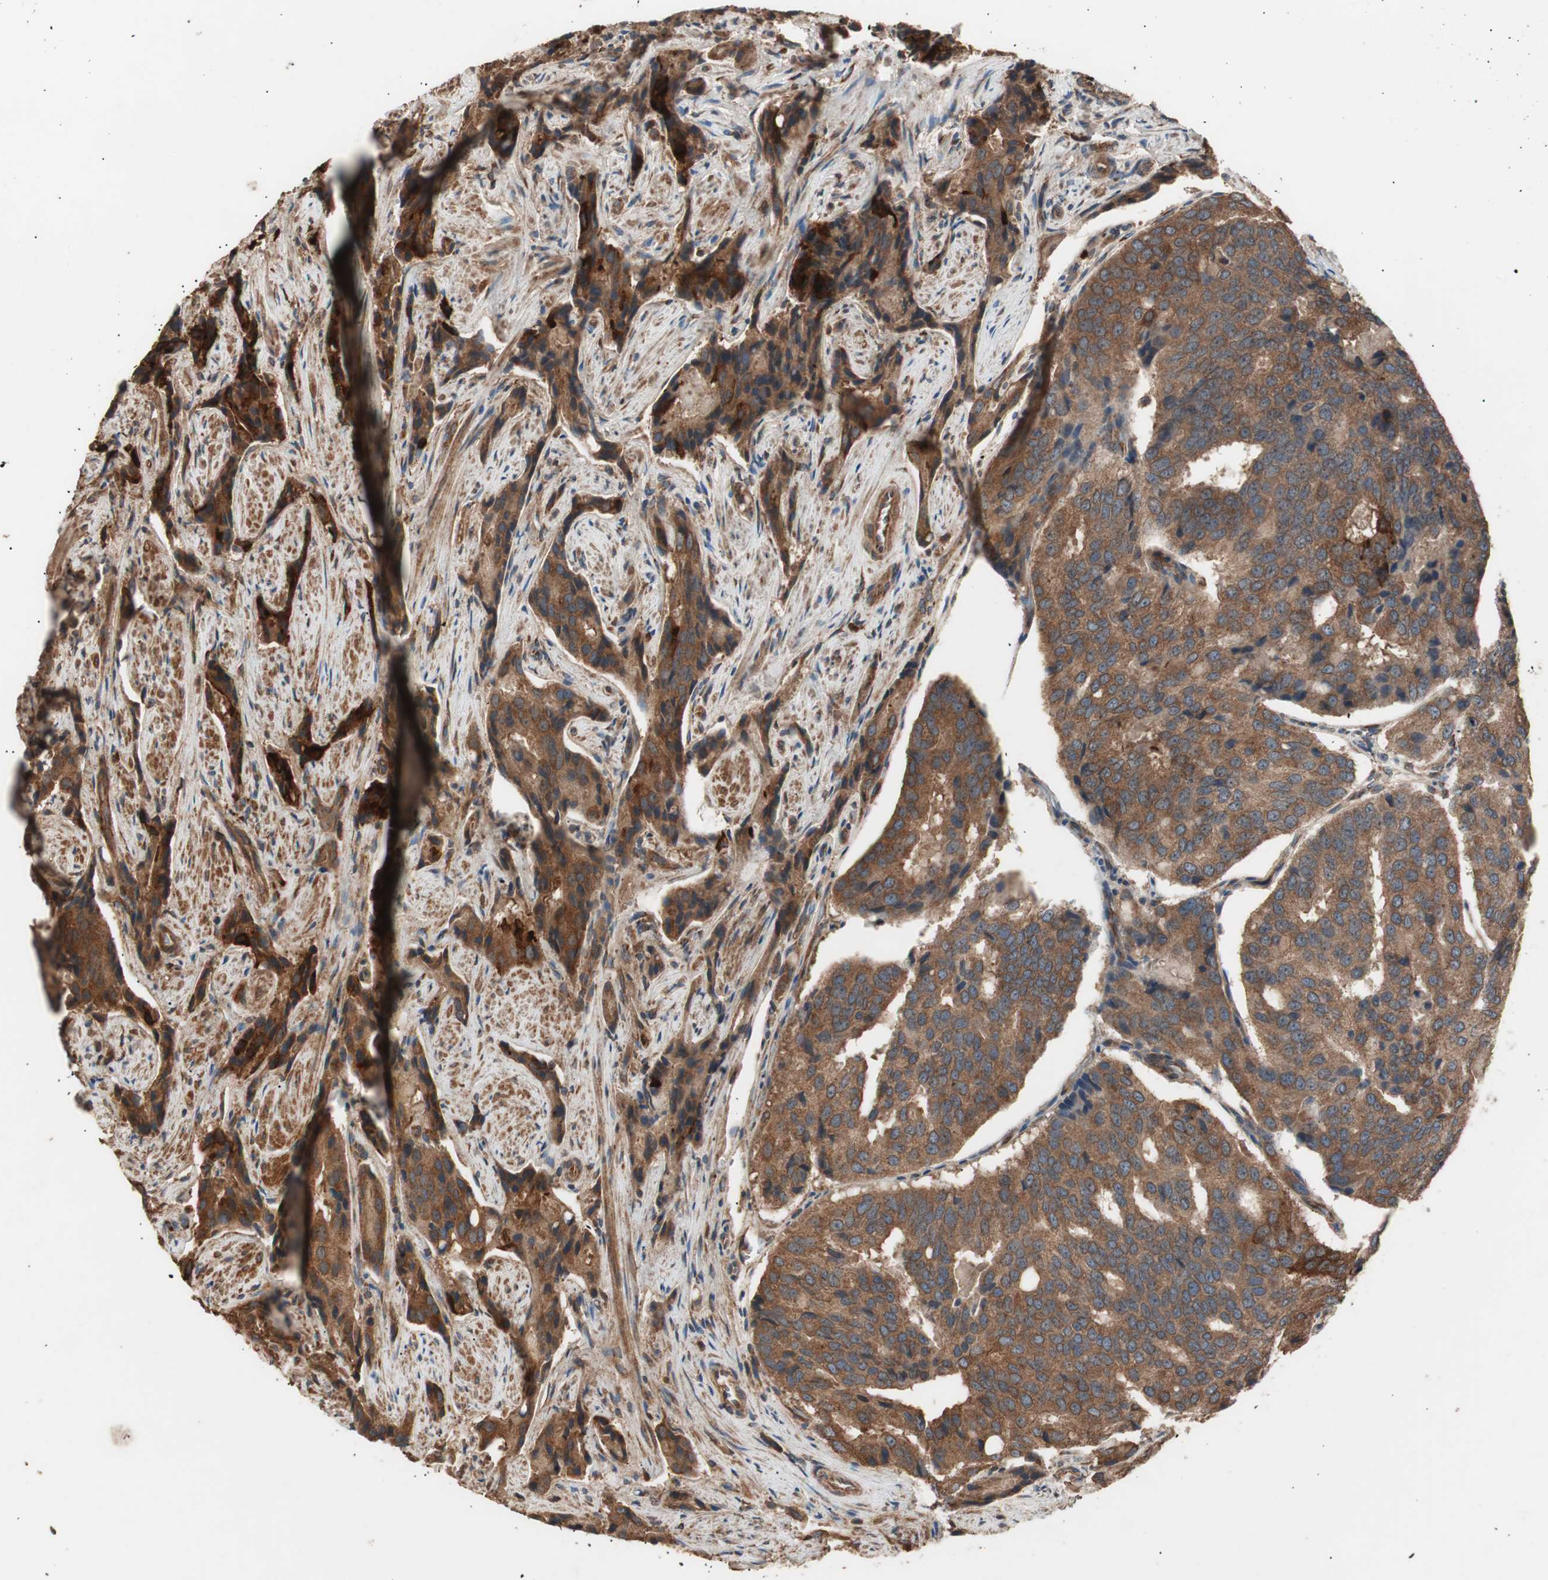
{"staining": {"intensity": "moderate", "quantity": ">75%", "location": "cytoplasmic/membranous"}, "tissue": "prostate cancer", "cell_type": "Tumor cells", "image_type": "cancer", "snomed": [{"axis": "morphology", "description": "Adenocarcinoma, High grade"}, {"axis": "topography", "description": "Prostate"}], "caption": "Brown immunohistochemical staining in human prostate cancer (high-grade adenocarcinoma) exhibits moderate cytoplasmic/membranous expression in approximately >75% of tumor cells.", "gene": "LZTS1", "patient": {"sex": "male", "age": 58}}